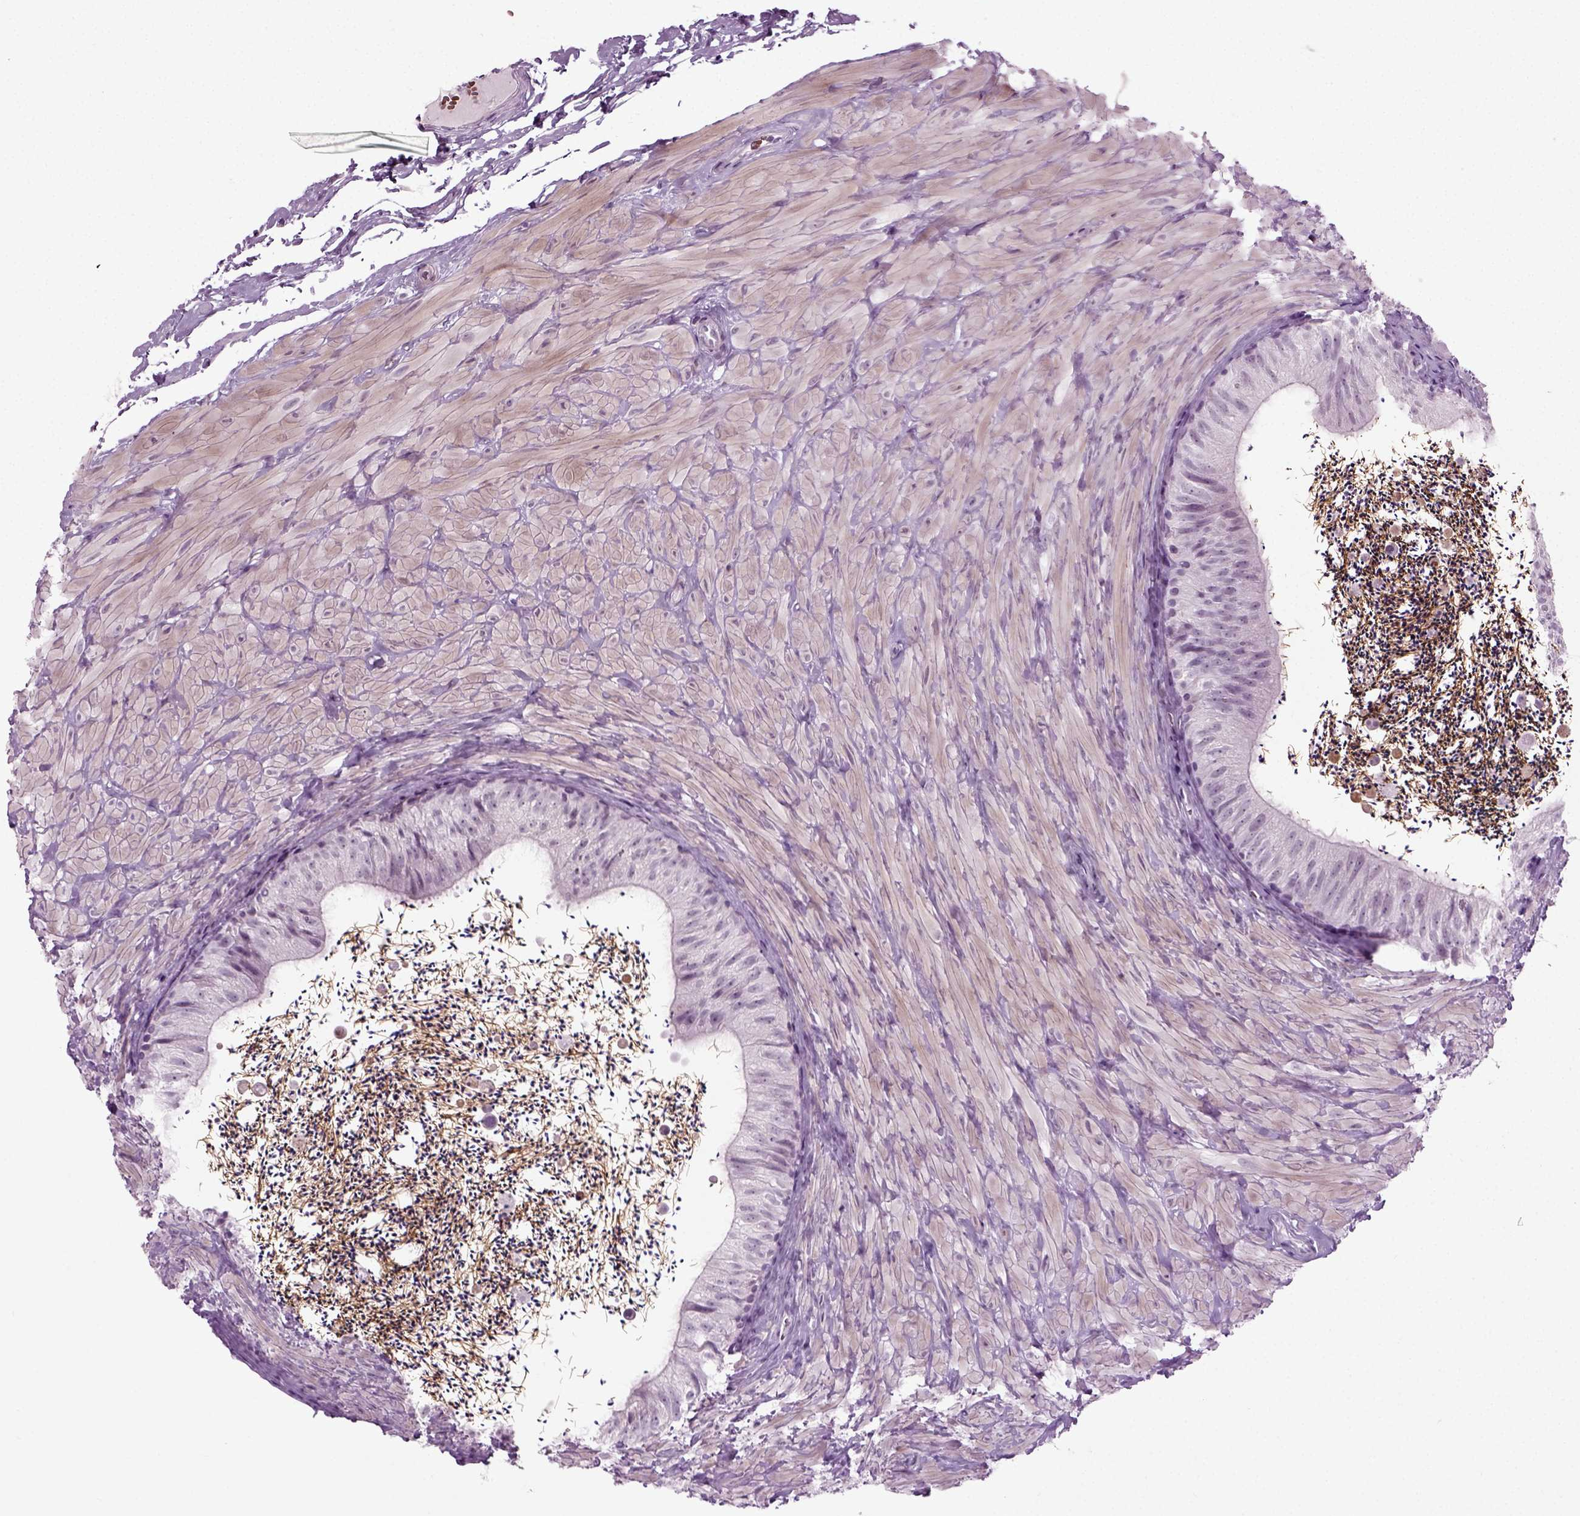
{"staining": {"intensity": "negative", "quantity": "none", "location": "none"}, "tissue": "epididymis", "cell_type": "Glandular cells", "image_type": "normal", "snomed": [{"axis": "morphology", "description": "Normal tissue, NOS"}, {"axis": "topography", "description": "Epididymis"}], "caption": "A micrograph of epididymis stained for a protein reveals no brown staining in glandular cells.", "gene": "ZC2HC1C", "patient": {"sex": "male", "age": 32}}